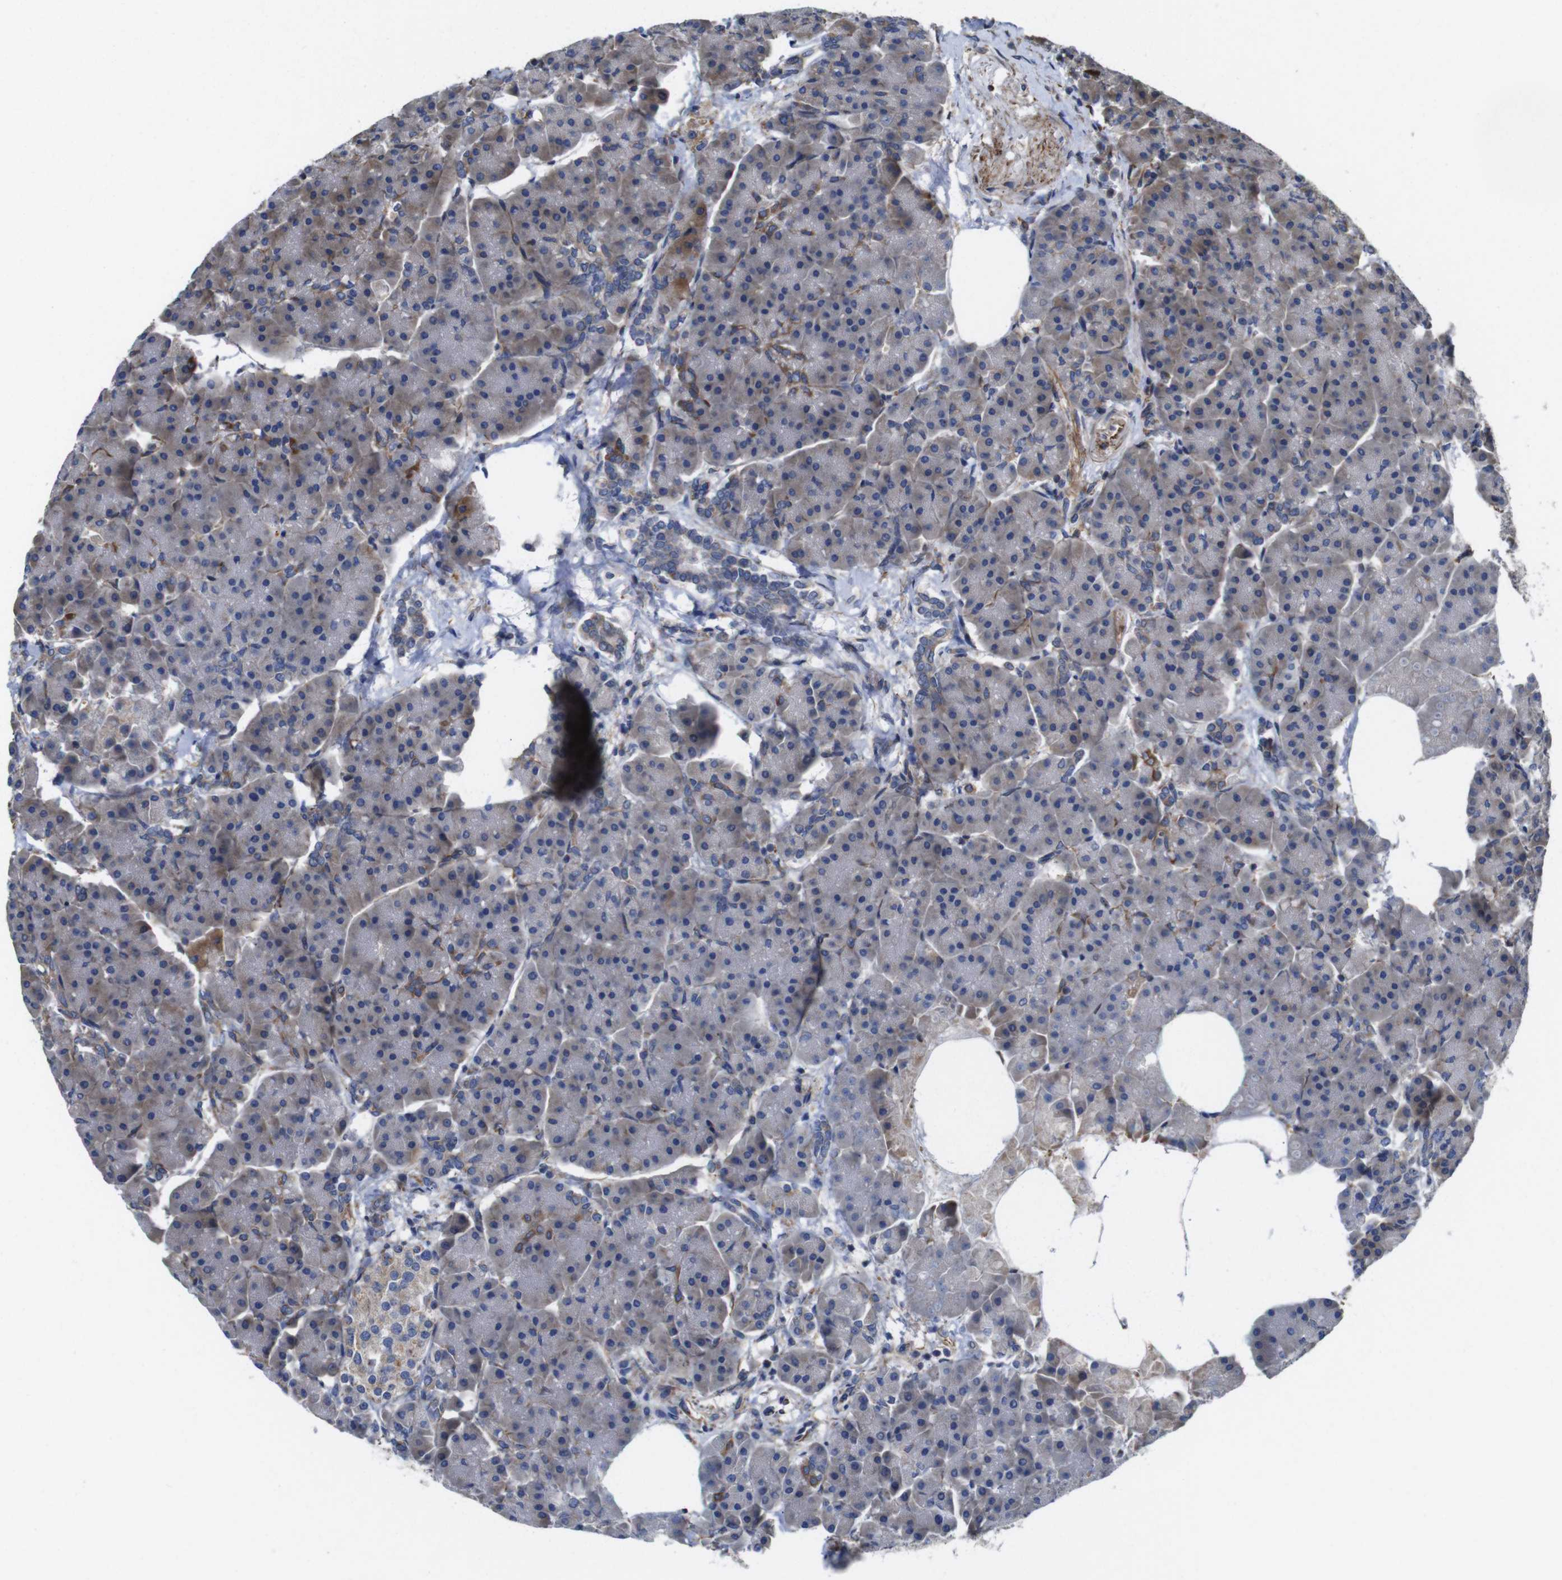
{"staining": {"intensity": "moderate", "quantity": "25%-75%", "location": "cytoplasmic/membranous"}, "tissue": "pancreas", "cell_type": "Exocrine glandular cells", "image_type": "normal", "snomed": [{"axis": "morphology", "description": "Normal tissue, NOS"}, {"axis": "topography", "description": "Pancreas"}], "caption": "The photomicrograph demonstrates a brown stain indicating the presence of a protein in the cytoplasmic/membranous of exocrine glandular cells in pancreas.", "gene": "POMK", "patient": {"sex": "female", "age": 70}}